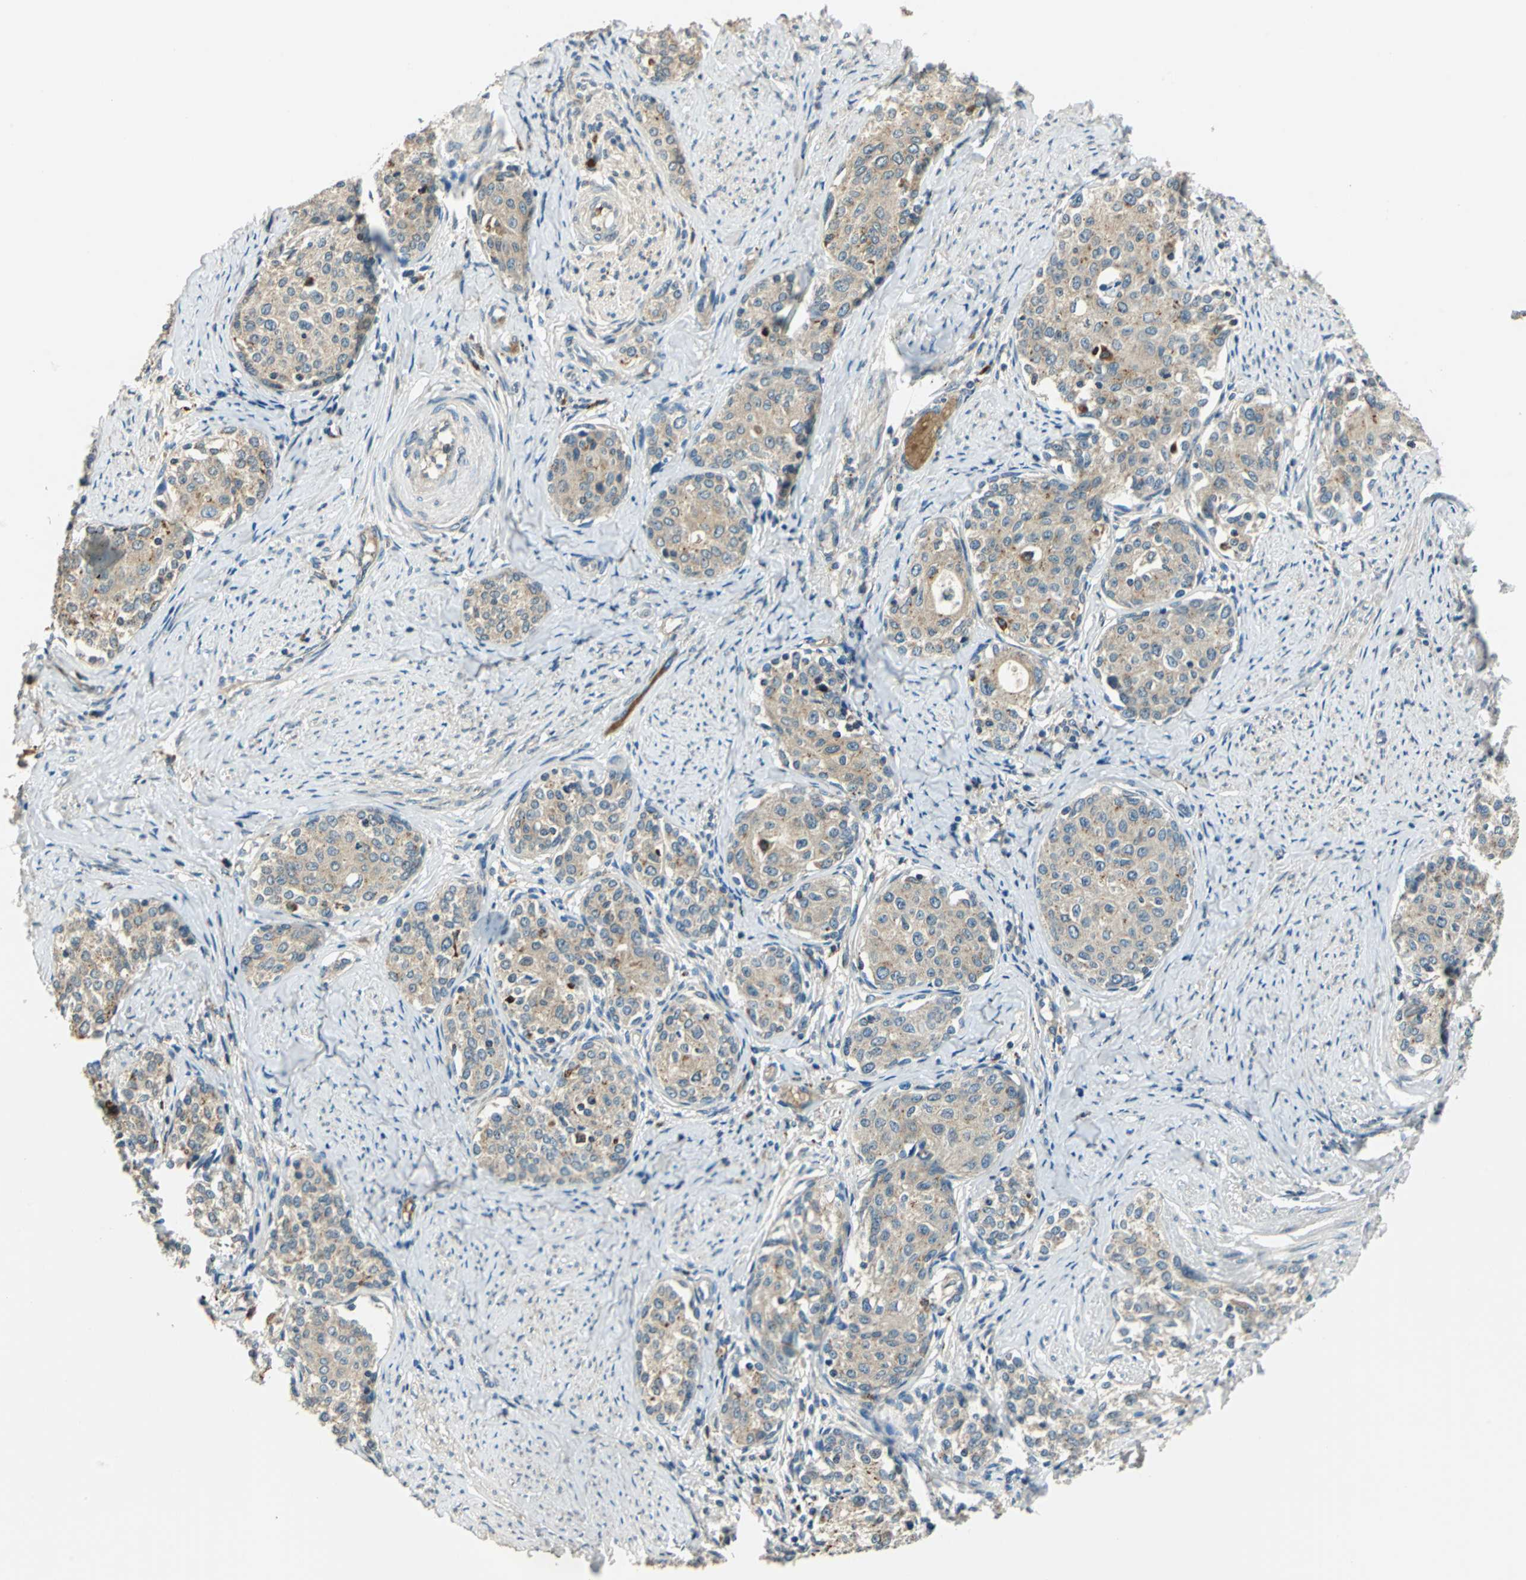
{"staining": {"intensity": "weak", "quantity": ">75%", "location": "cytoplasmic/membranous"}, "tissue": "cervical cancer", "cell_type": "Tumor cells", "image_type": "cancer", "snomed": [{"axis": "morphology", "description": "Squamous cell carcinoma, NOS"}, {"axis": "morphology", "description": "Adenocarcinoma, NOS"}, {"axis": "topography", "description": "Cervix"}], "caption": "Tumor cells display low levels of weak cytoplasmic/membranous expression in about >75% of cells in human cervical adenocarcinoma.", "gene": "NIT1", "patient": {"sex": "female", "age": 52}}